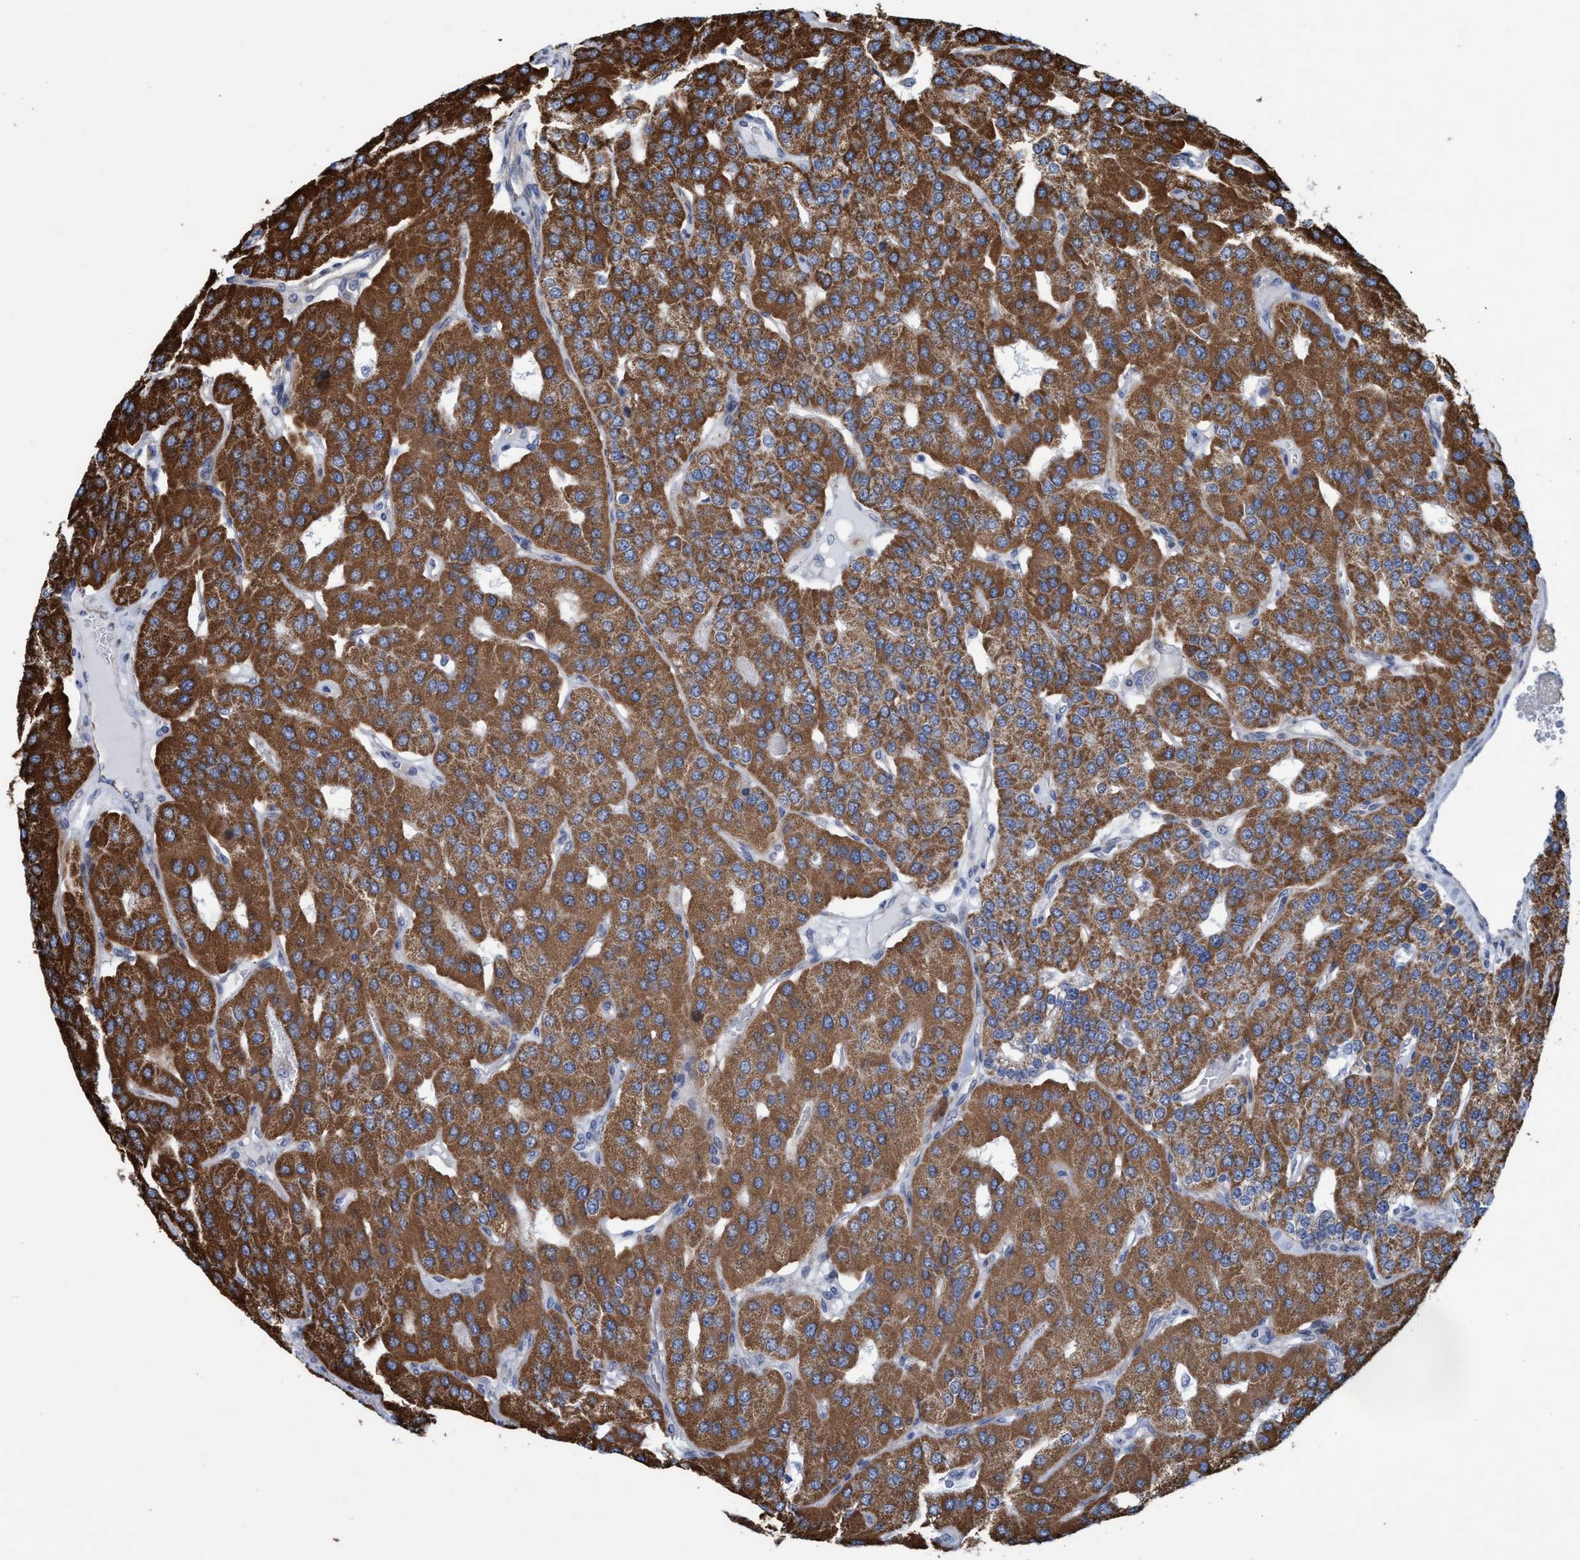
{"staining": {"intensity": "strong", "quantity": ">75%", "location": "cytoplasmic/membranous"}, "tissue": "parathyroid gland", "cell_type": "Glandular cells", "image_type": "normal", "snomed": [{"axis": "morphology", "description": "Normal tissue, NOS"}, {"axis": "morphology", "description": "Adenoma, NOS"}, {"axis": "topography", "description": "Parathyroid gland"}], "caption": "This micrograph exhibits benign parathyroid gland stained with immunohistochemistry to label a protein in brown. The cytoplasmic/membranous of glandular cells show strong positivity for the protein. Nuclei are counter-stained blue.", "gene": "POLR1F", "patient": {"sex": "female", "age": 86}}